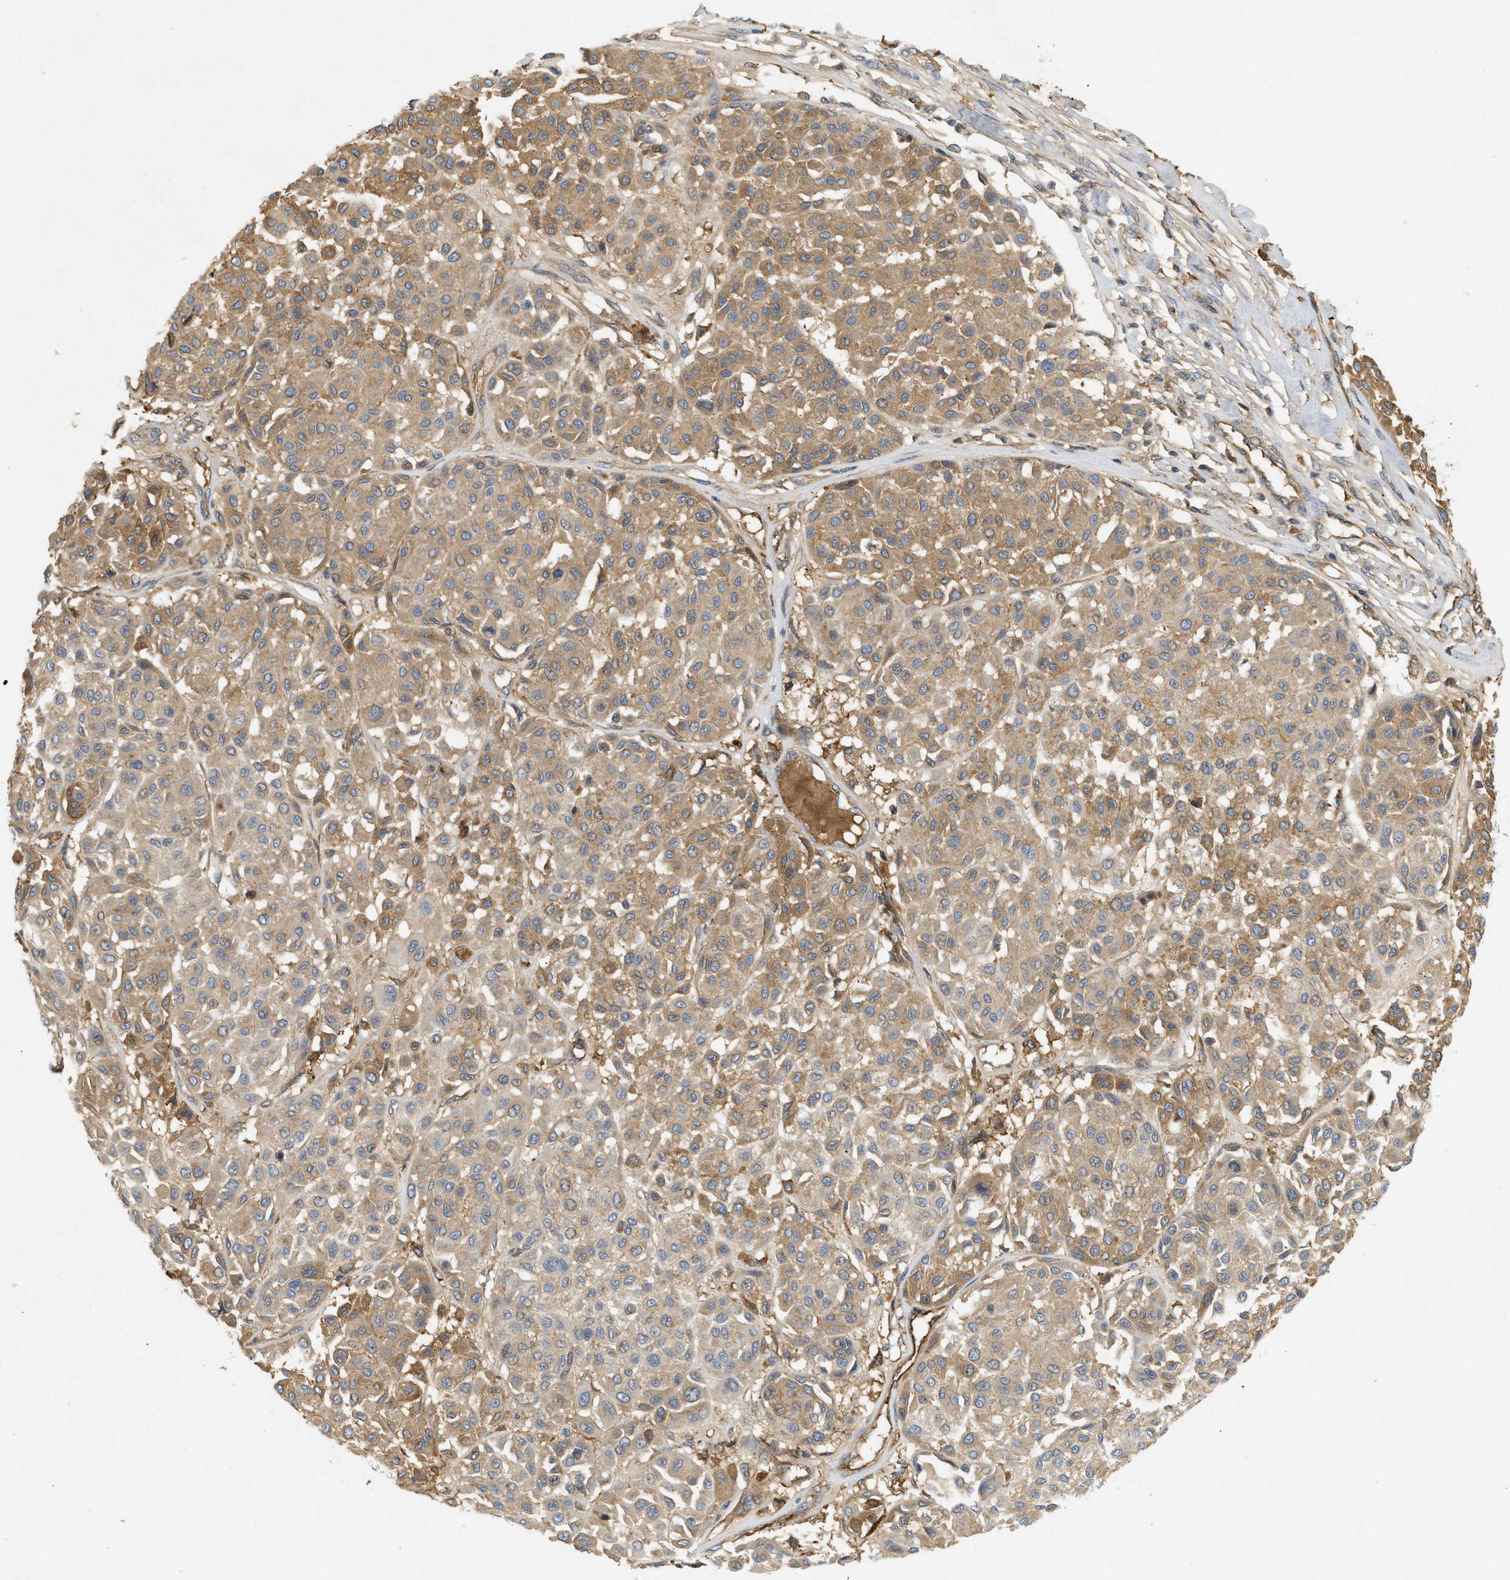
{"staining": {"intensity": "moderate", "quantity": ">75%", "location": "cytoplasmic/membranous"}, "tissue": "melanoma", "cell_type": "Tumor cells", "image_type": "cancer", "snomed": [{"axis": "morphology", "description": "Malignant melanoma, Metastatic site"}, {"axis": "topography", "description": "Soft tissue"}], "caption": "Immunohistochemistry (IHC) (DAB) staining of melanoma demonstrates moderate cytoplasmic/membranous protein positivity in about >75% of tumor cells.", "gene": "F8", "patient": {"sex": "male", "age": 41}}